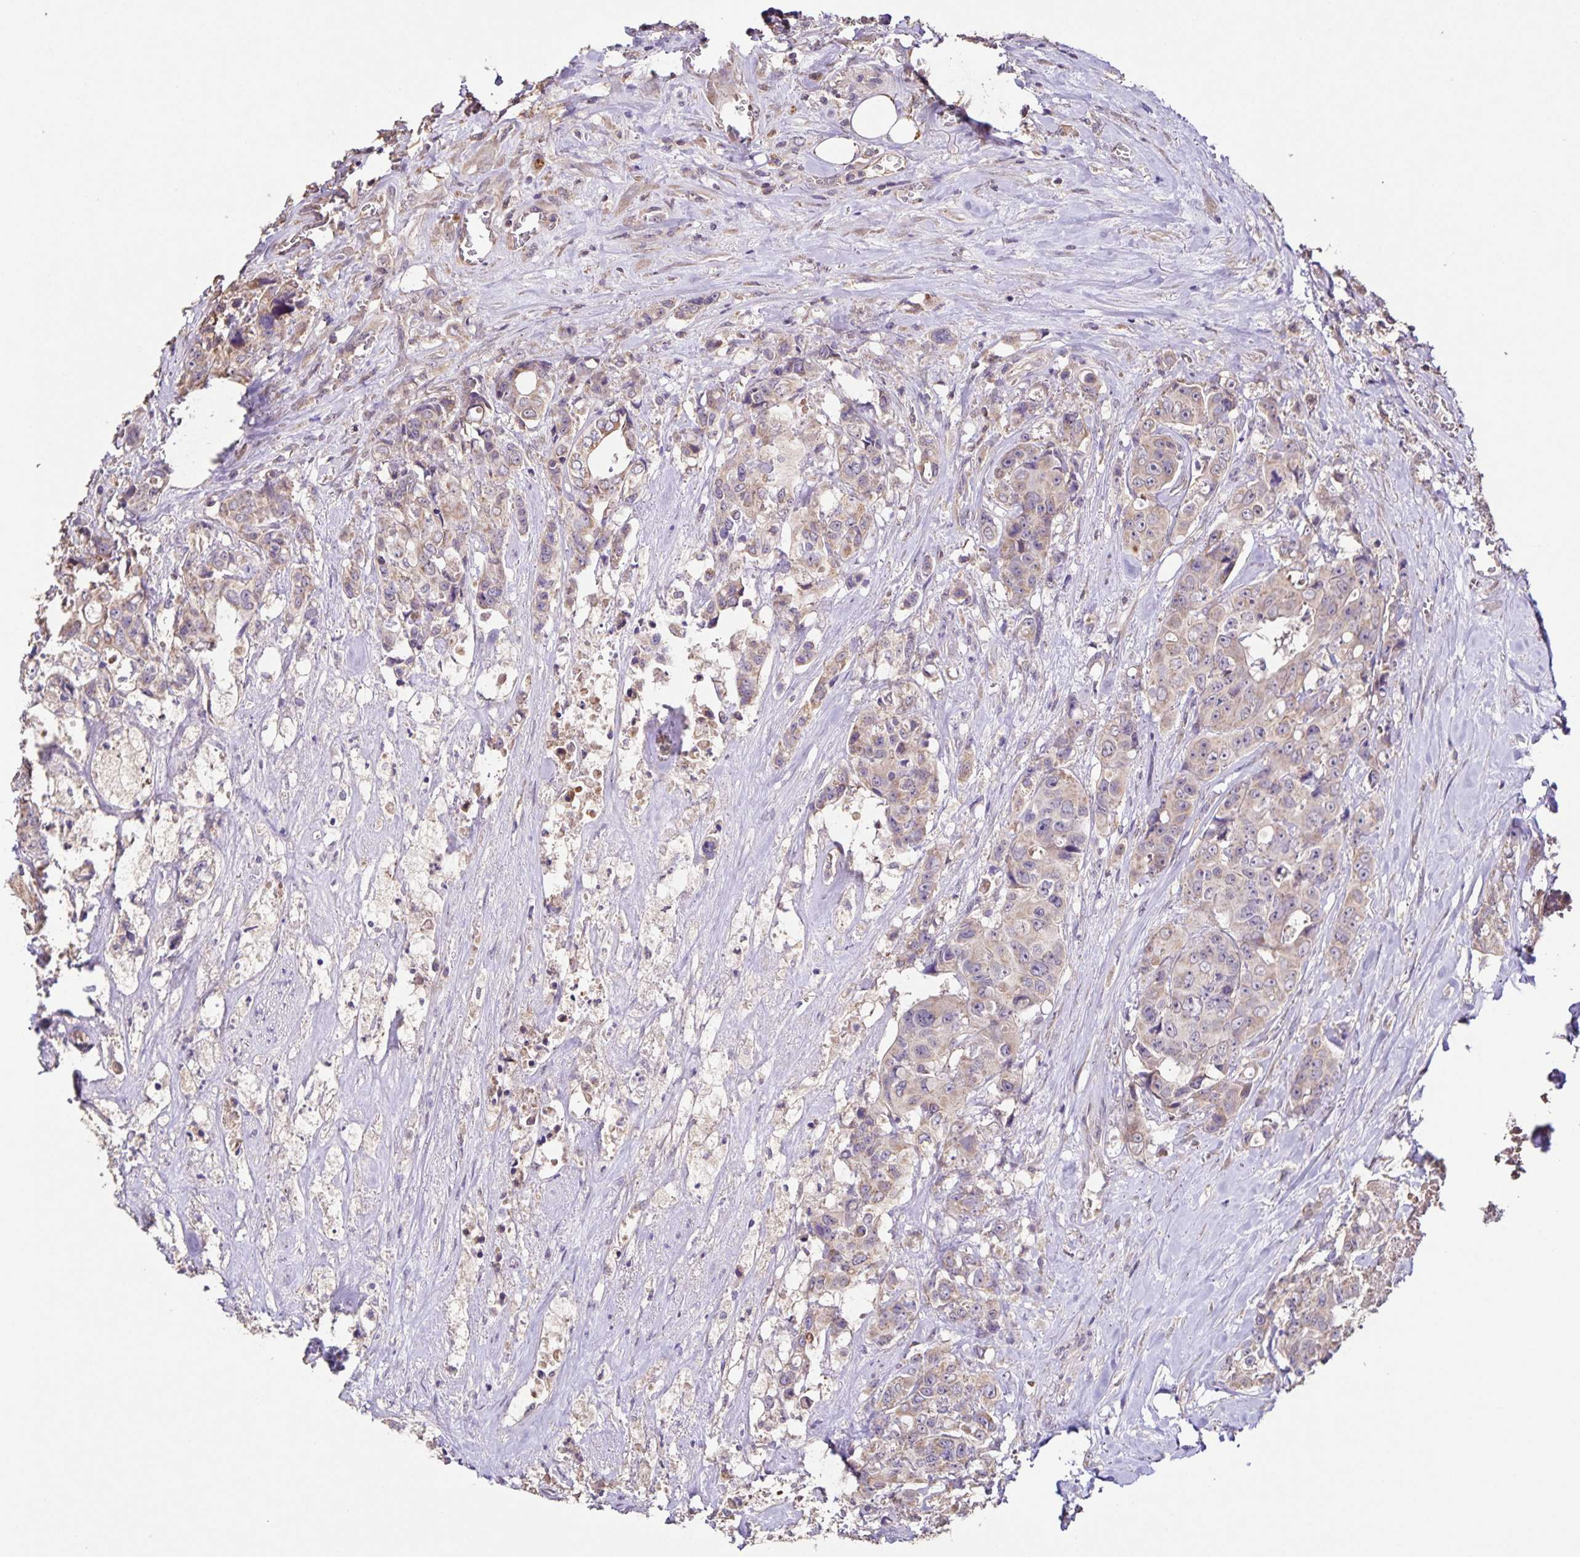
{"staining": {"intensity": "weak", "quantity": "<25%", "location": "cytoplasmic/membranous"}, "tissue": "colorectal cancer", "cell_type": "Tumor cells", "image_type": "cancer", "snomed": [{"axis": "morphology", "description": "Adenocarcinoma, NOS"}, {"axis": "topography", "description": "Rectum"}], "caption": "Human colorectal adenocarcinoma stained for a protein using IHC reveals no expression in tumor cells.", "gene": "MAN1A1", "patient": {"sex": "female", "age": 62}}